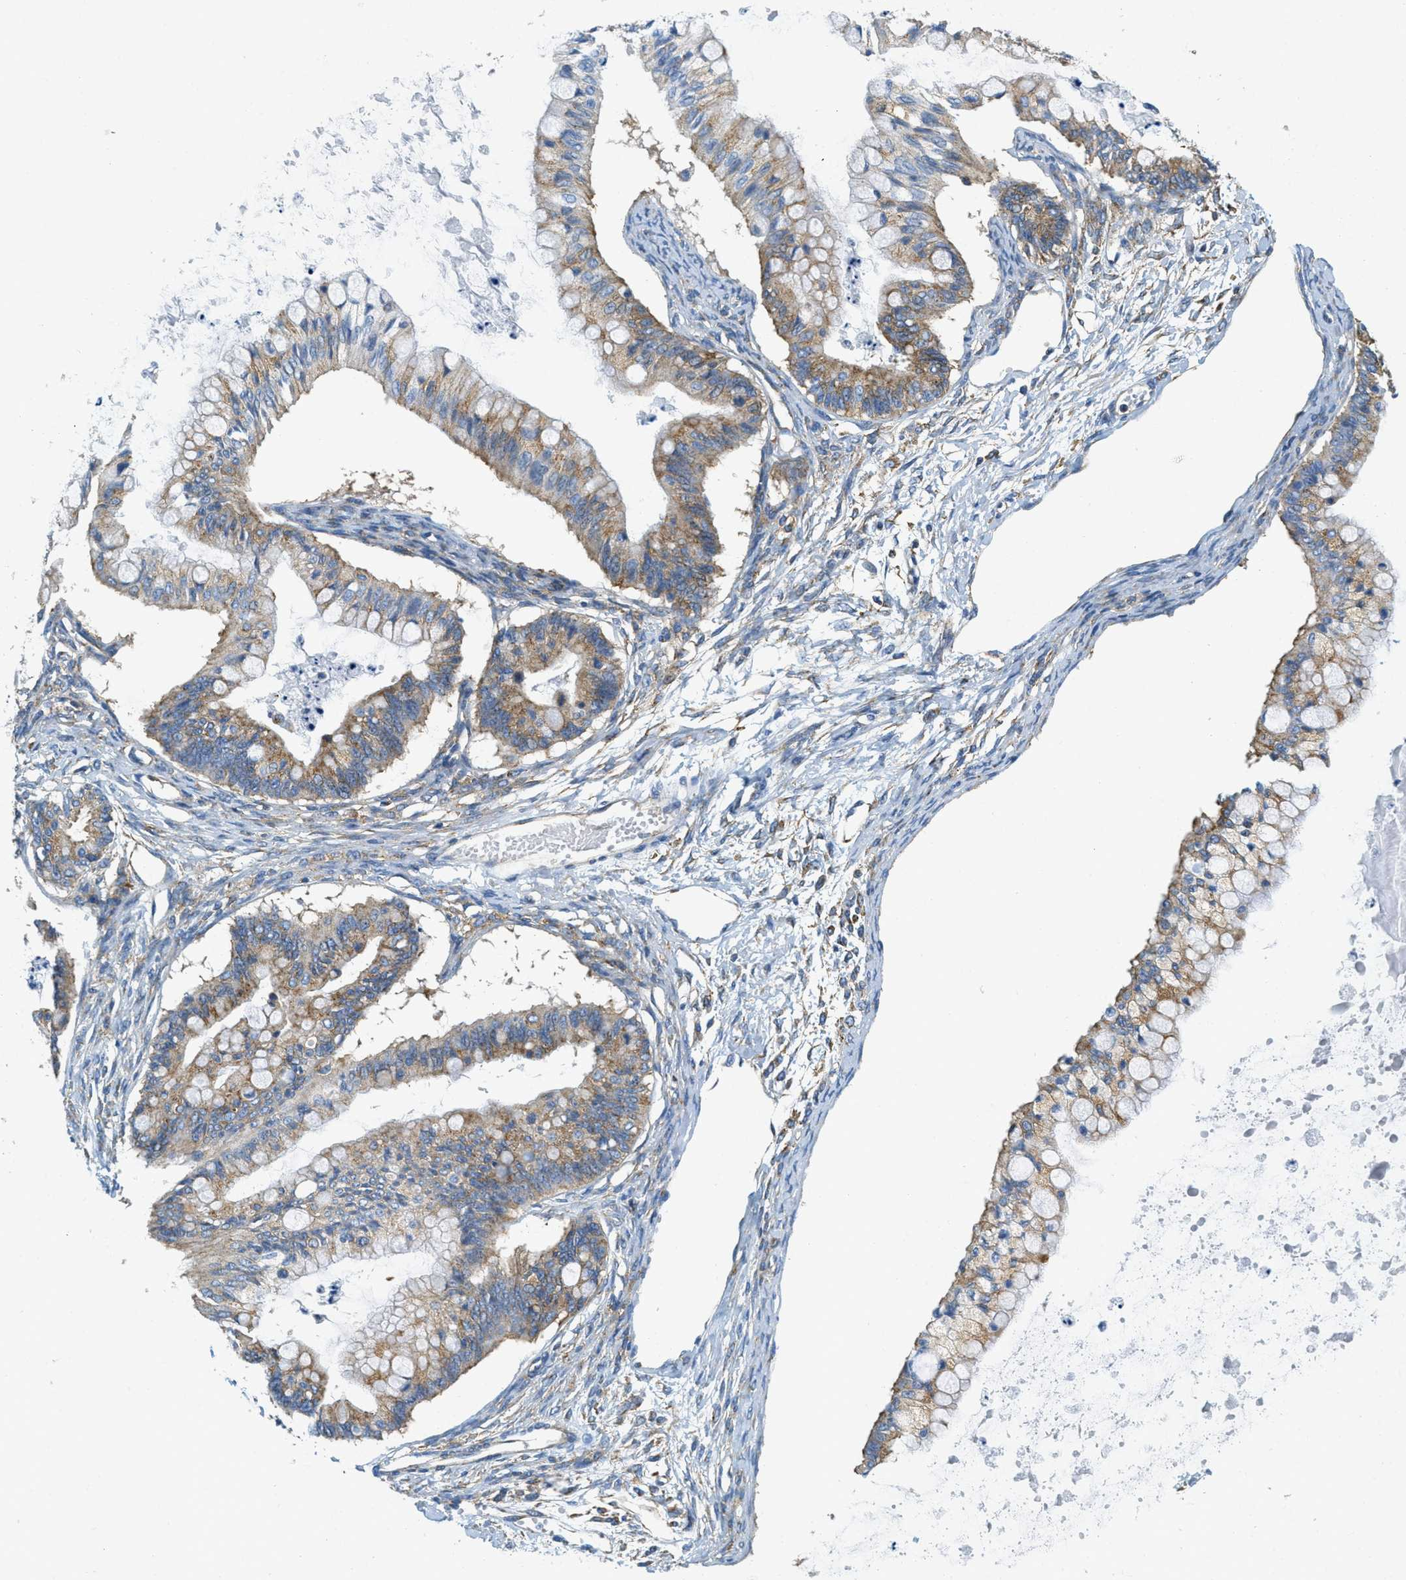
{"staining": {"intensity": "moderate", "quantity": ">75%", "location": "cytoplasmic/membranous"}, "tissue": "ovarian cancer", "cell_type": "Tumor cells", "image_type": "cancer", "snomed": [{"axis": "morphology", "description": "Cystadenocarcinoma, mucinous, NOS"}, {"axis": "topography", "description": "Ovary"}], "caption": "A brown stain labels moderate cytoplasmic/membranous positivity of a protein in human ovarian cancer (mucinous cystadenocarcinoma) tumor cells.", "gene": "AP2B1", "patient": {"sex": "female", "age": 57}}